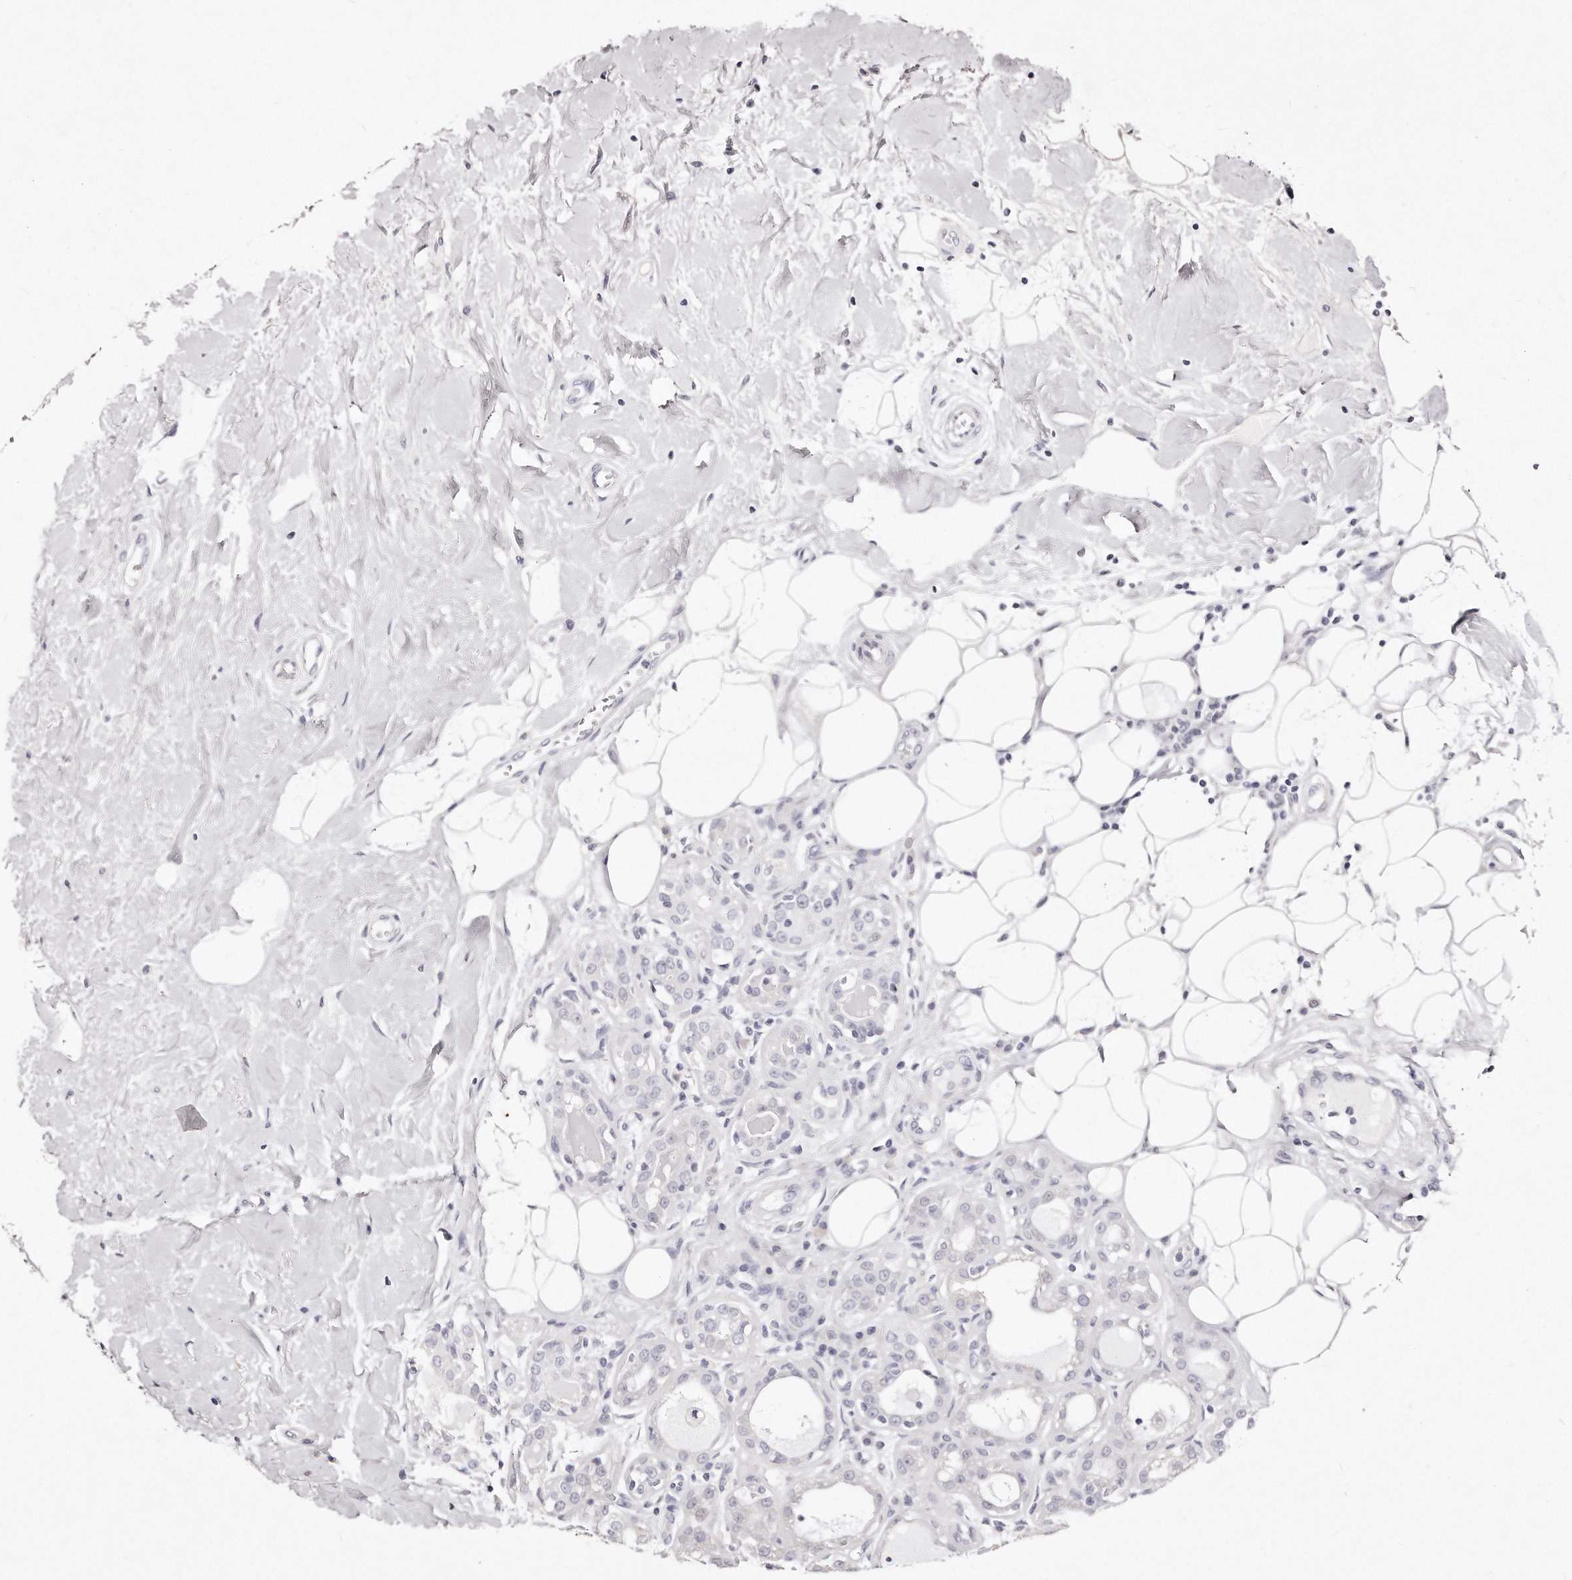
{"staining": {"intensity": "negative", "quantity": "none", "location": "none"}, "tissue": "breast cancer", "cell_type": "Tumor cells", "image_type": "cancer", "snomed": [{"axis": "morphology", "description": "Duct carcinoma"}, {"axis": "topography", "description": "Breast"}], "caption": "High power microscopy photomicrograph of an immunohistochemistry (IHC) image of breast intraductal carcinoma, revealing no significant staining in tumor cells.", "gene": "GDA", "patient": {"sex": "female", "age": 27}}